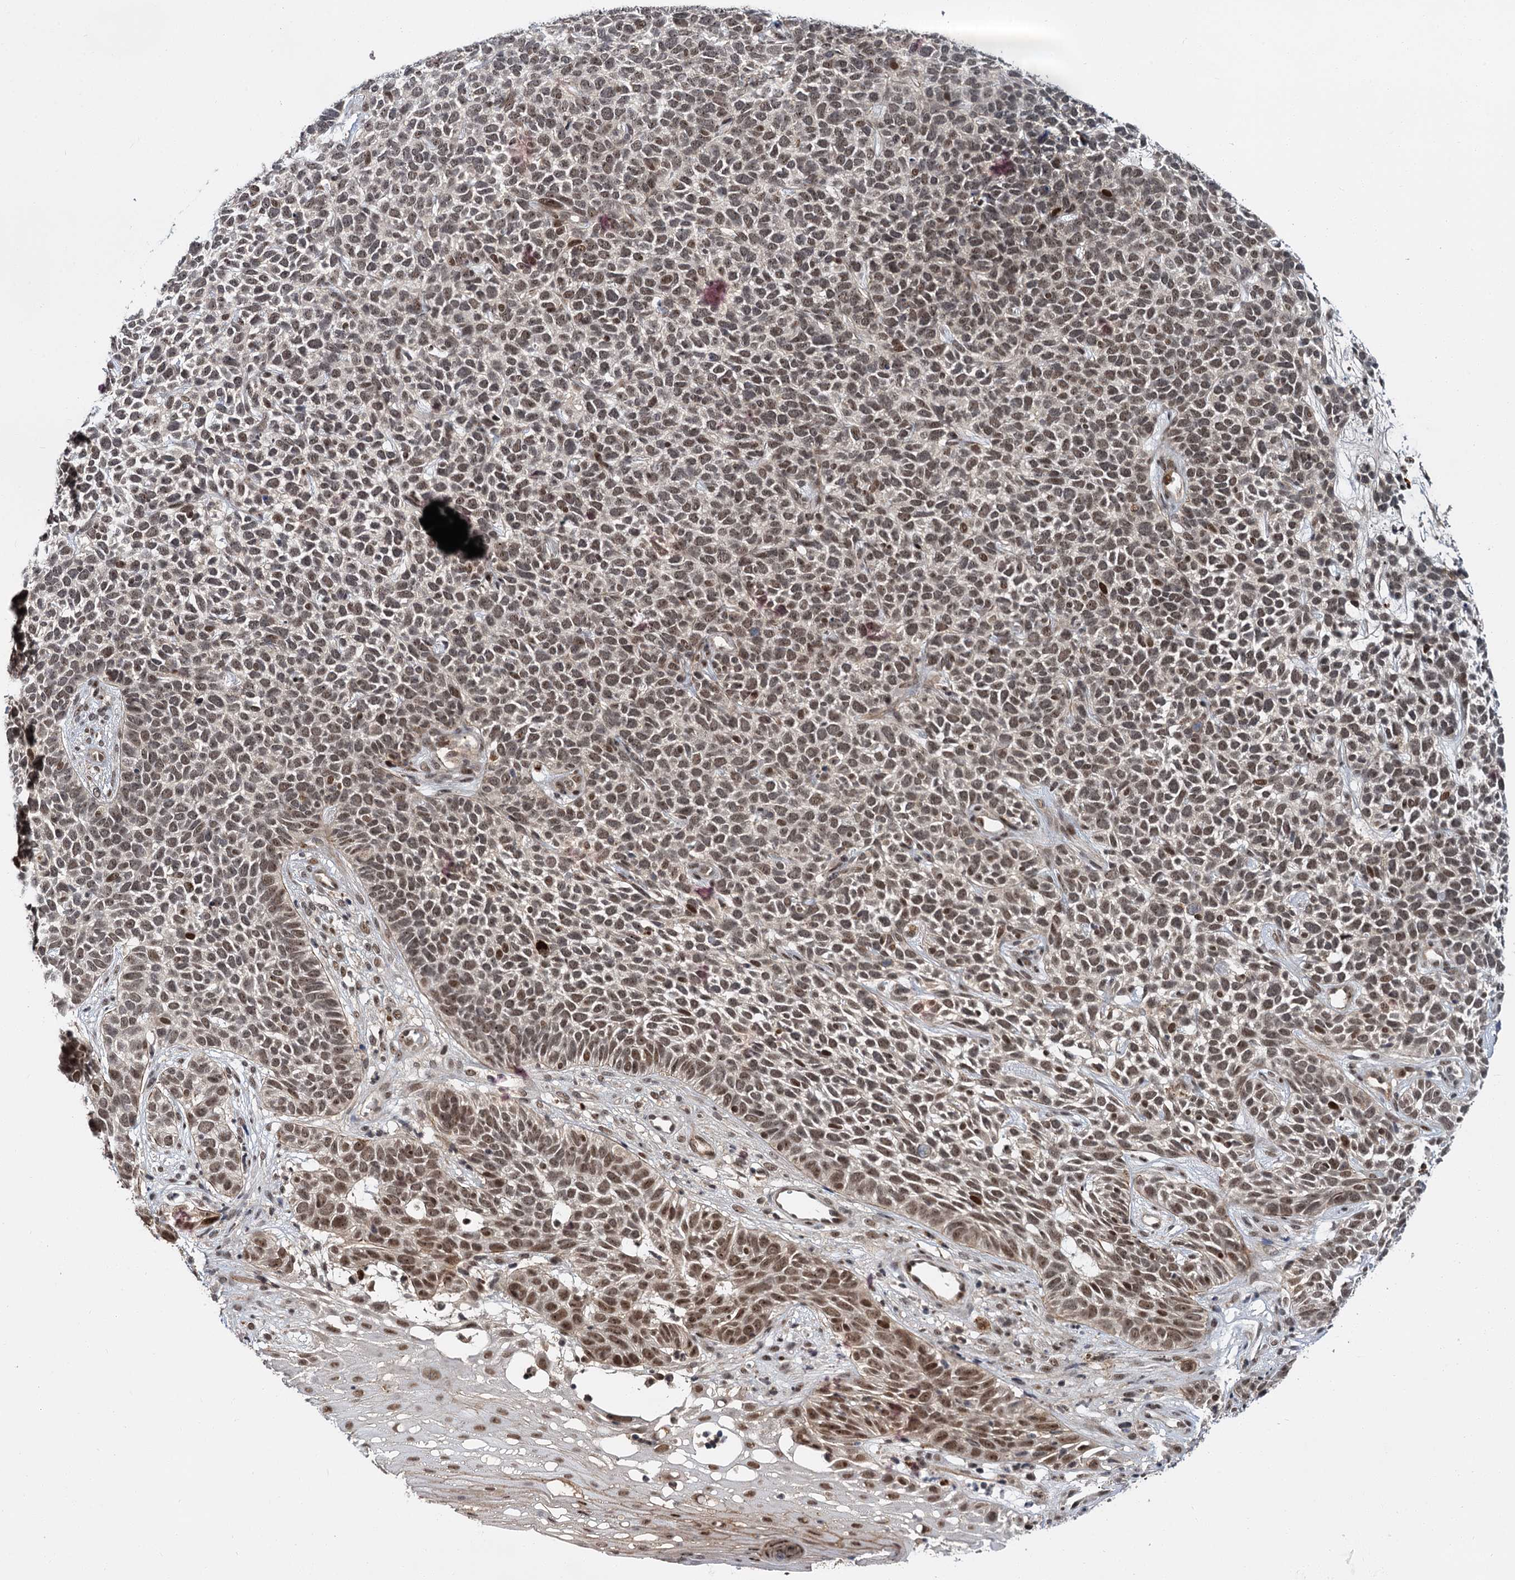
{"staining": {"intensity": "moderate", "quantity": ">75%", "location": "nuclear"}, "tissue": "skin cancer", "cell_type": "Tumor cells", "image_type": "cancer", "snomed": [{"axis": "morphology", "description": "Basal cell carcinoma"}, {"axis": "topography", "description": "Skin"}], "caption": "Immunohistochemical staining of skin cancer (basal cell carcinoma) reveals moderate nuclear protein staining in approximately >75% of tumor cells. (Brightfield microscopy of DAB IHC at high magnification).", "gene": "MBD6", "patient": {"sex": "female", "age": 84}}